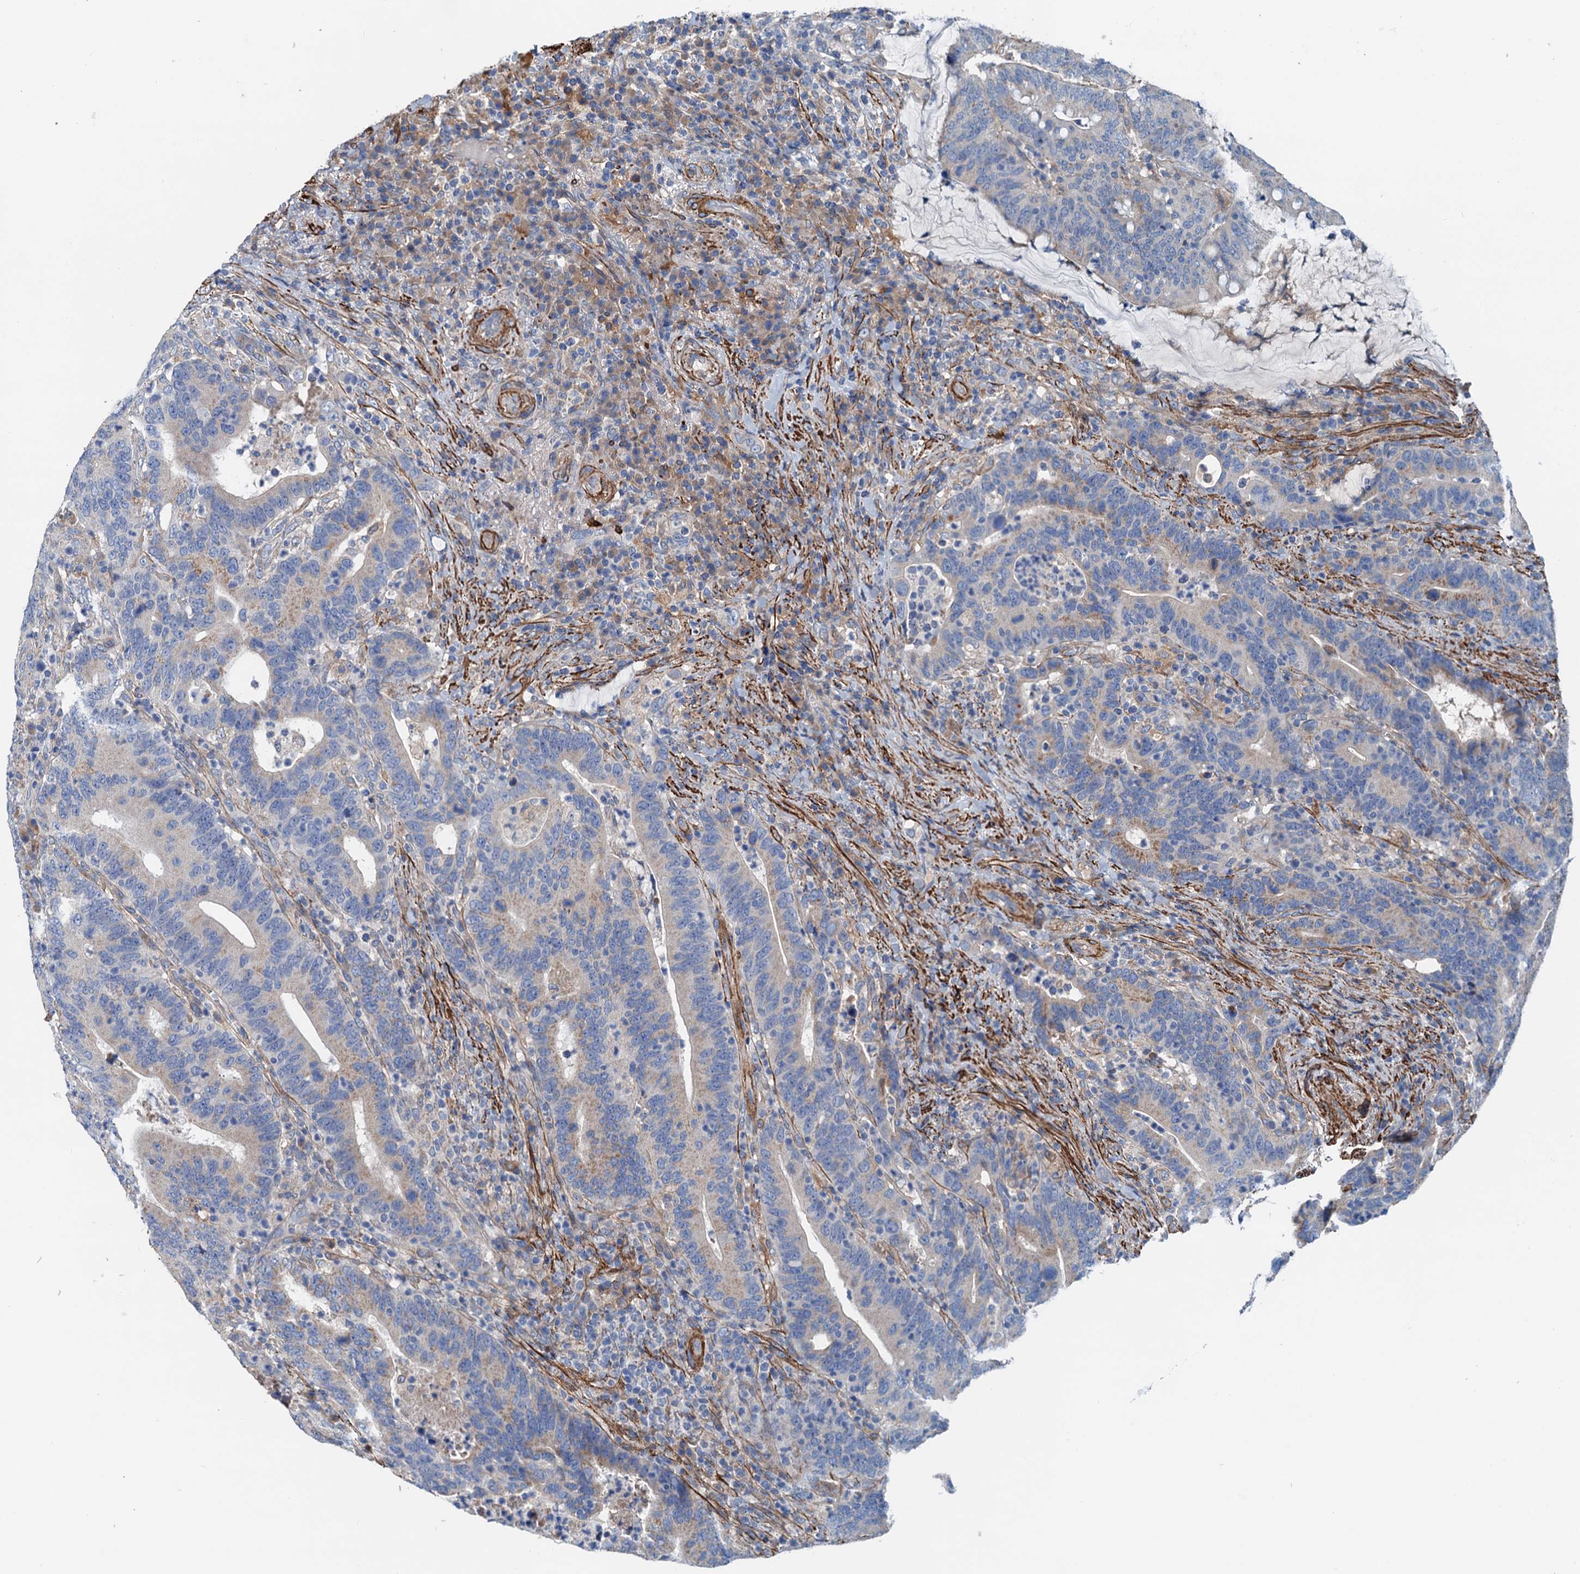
{"staining": {"intensity": "weak", "quantity": "<25%", "location": "cytoplasmic/membranous"}, "tissue": "colorectal cancer", "cell_type": "Tumor cells", "image_type": "cancer", "snomed": [{"axis": "morphology", "description": "Adenocarcinoma, NOS"}, {"axis": "topography", "description": "Colon"}], "caption": "DAB (3,3'-diaminobenzidine) immunohistochemical staining of adenocarcinoma (colorectal) exhibits no significant staining in tumor cells. The staining is performed using DAB (3,3'-diaminobenzidine) brown chromogen with nuclei counter-stained in using hematoxylin.", "gene": "CSTPP1", "patient": {"sex": "female", "age": 66}}